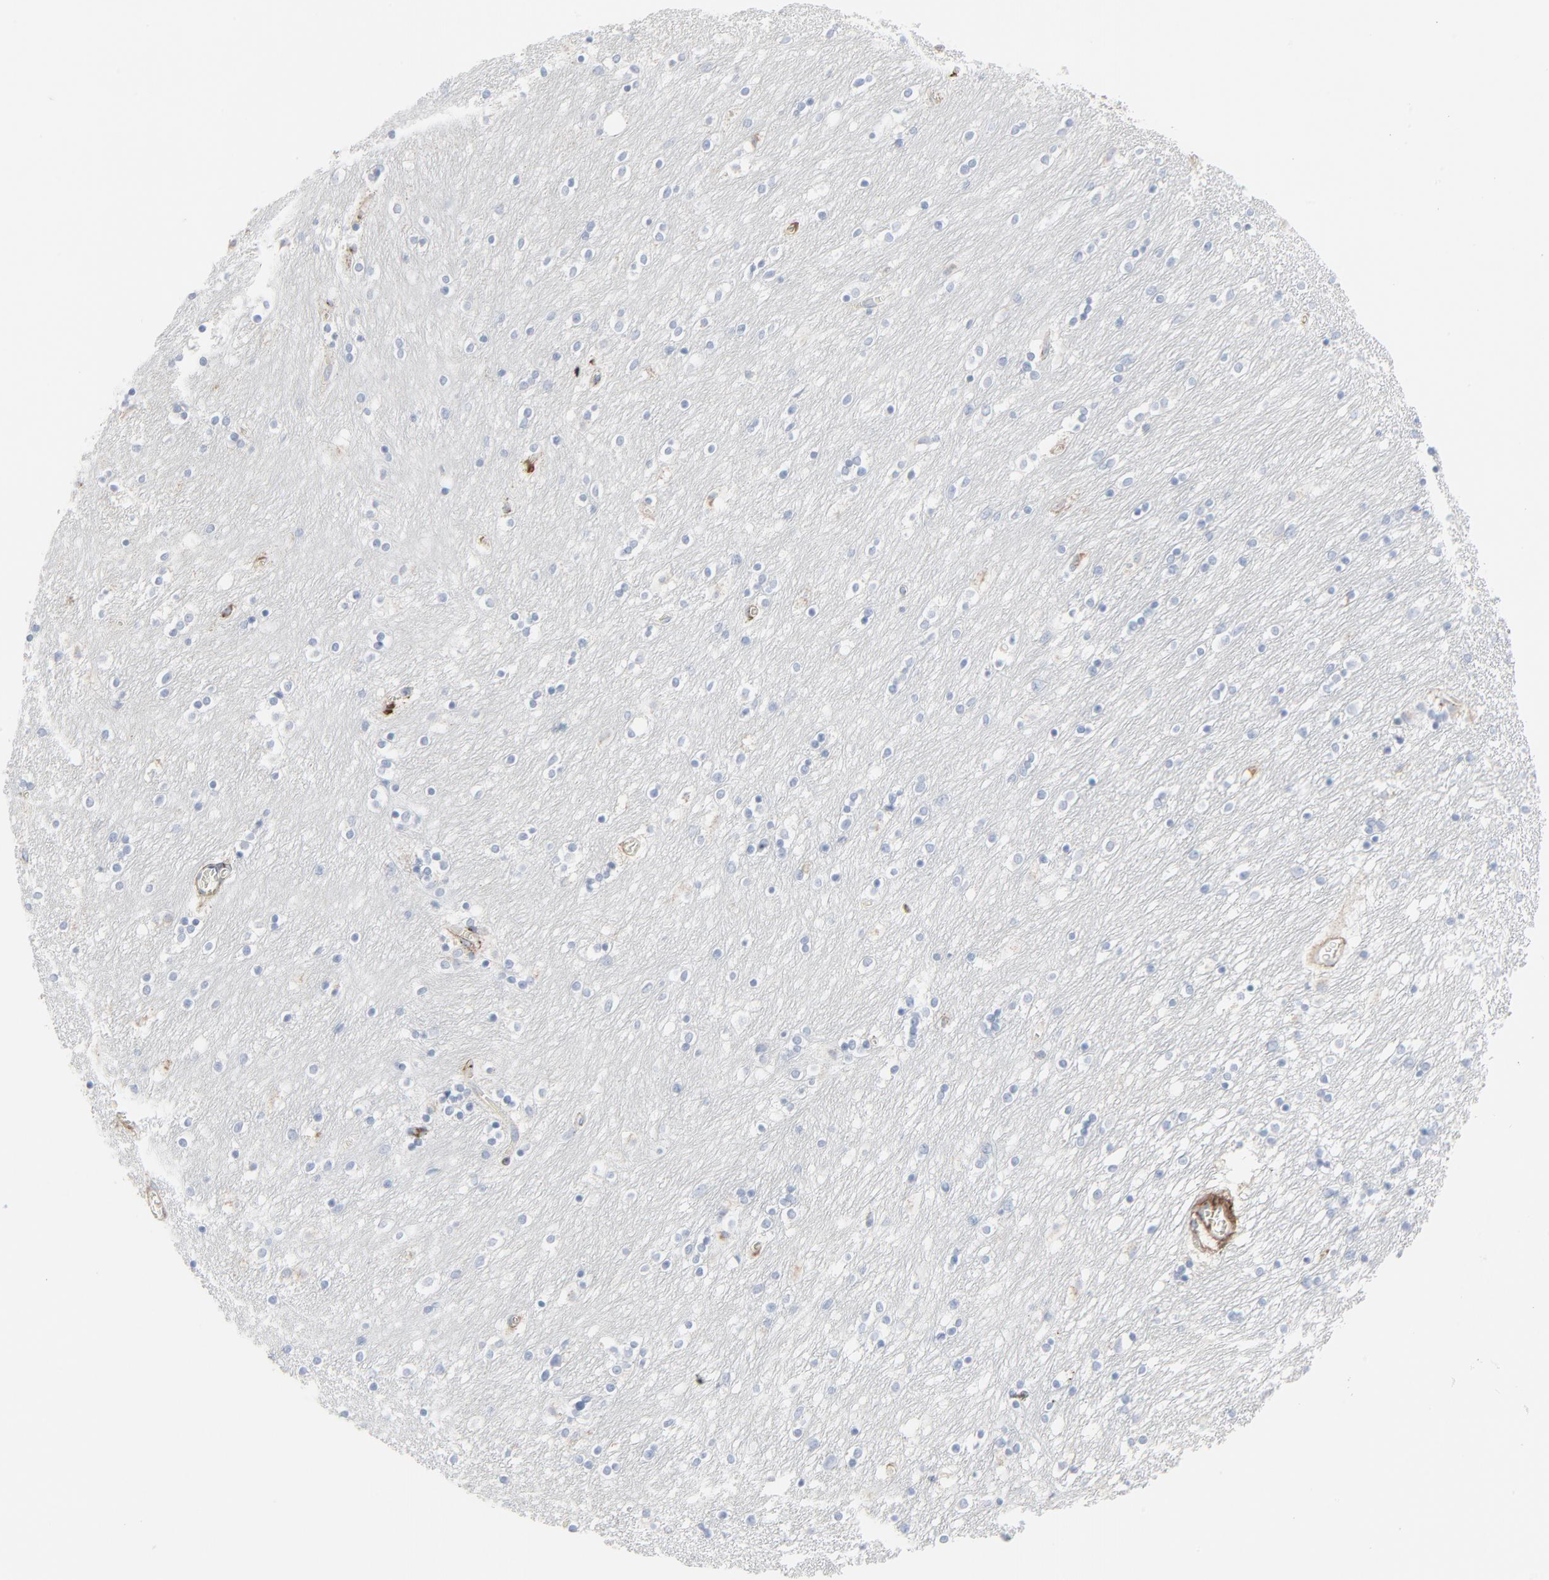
{"staining": {"intensity": "negative", "quantity": "none", "location": "none"}, "tissue": "caudate", "cell_type": "Glial cells", "image_type": "normal", "snomed": [{"axis": "morphology", "description": "Normal tissue, NOS"}, {"axis": "topography", "description": "Lateral ventricle wall"}], "caption": "Glial cells show no significant staining in normal caudate. (IHC, brightfield microscopy, high magnification).", "gene": "BGN", "patient": {"sex": "female", "age": 54}}